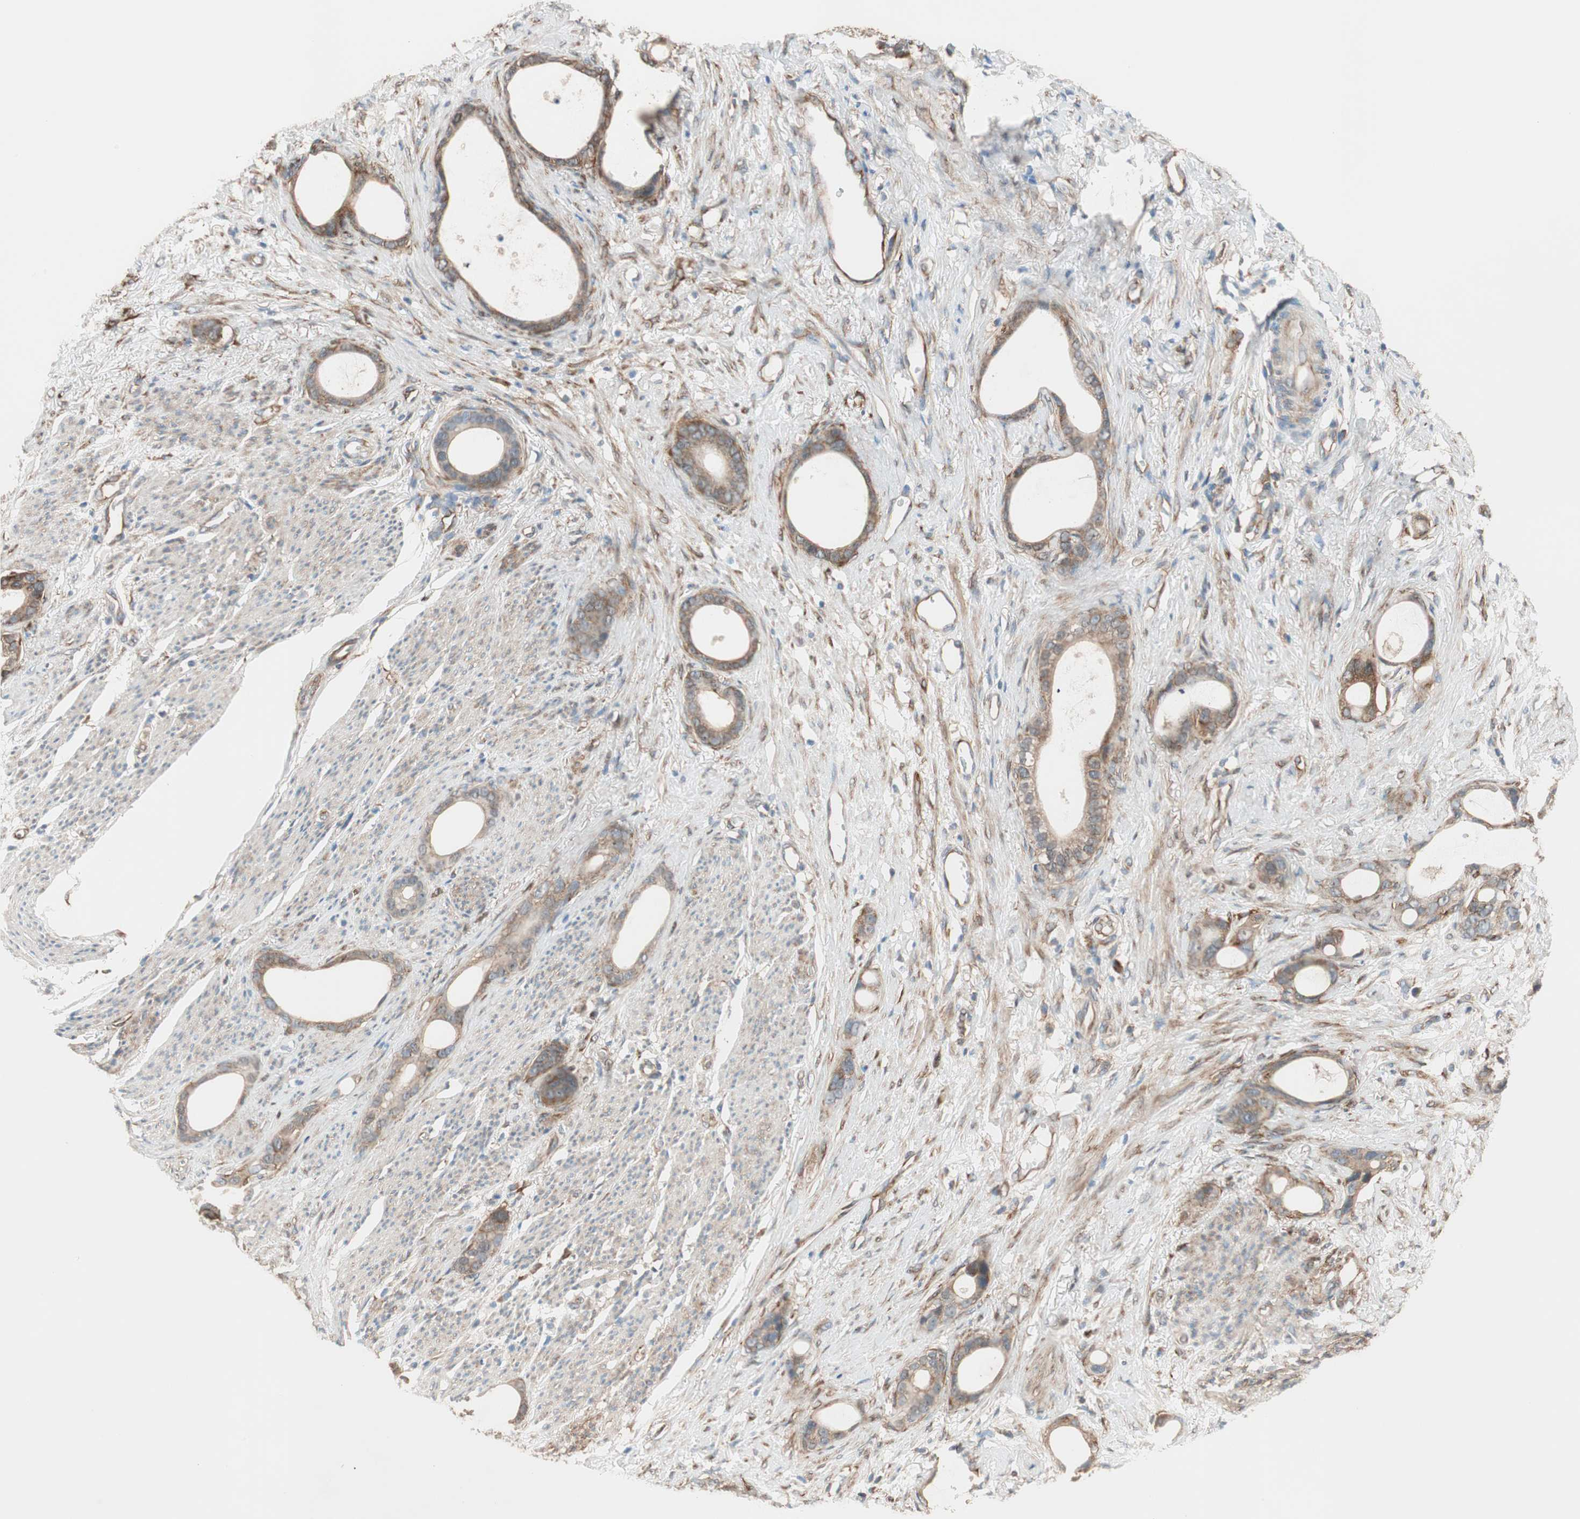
{"staining": {"intensity": "moderate", "quantity": ">75%", "location": "cytoplasmic/membranous"}, "tissue": "stomach cancer", "cell_type": "Tumor cells", "image_type": "cancer", "snomed": [{"axis": "morphology", "description": "Adenocarcinoma, NOS"}, {"axis": "topography", "description": "Stomach"}], "caption": "Stomach adenocarcinoma was stained to show a protein in brown. There is medium levels of moderate cytoplasmic/membranous expression in about >75% of tumor cells. (IHC, brightfield microscopy, high magnification).", "gene": "WASL", "patient": {"sex": "female", "age": 75}}